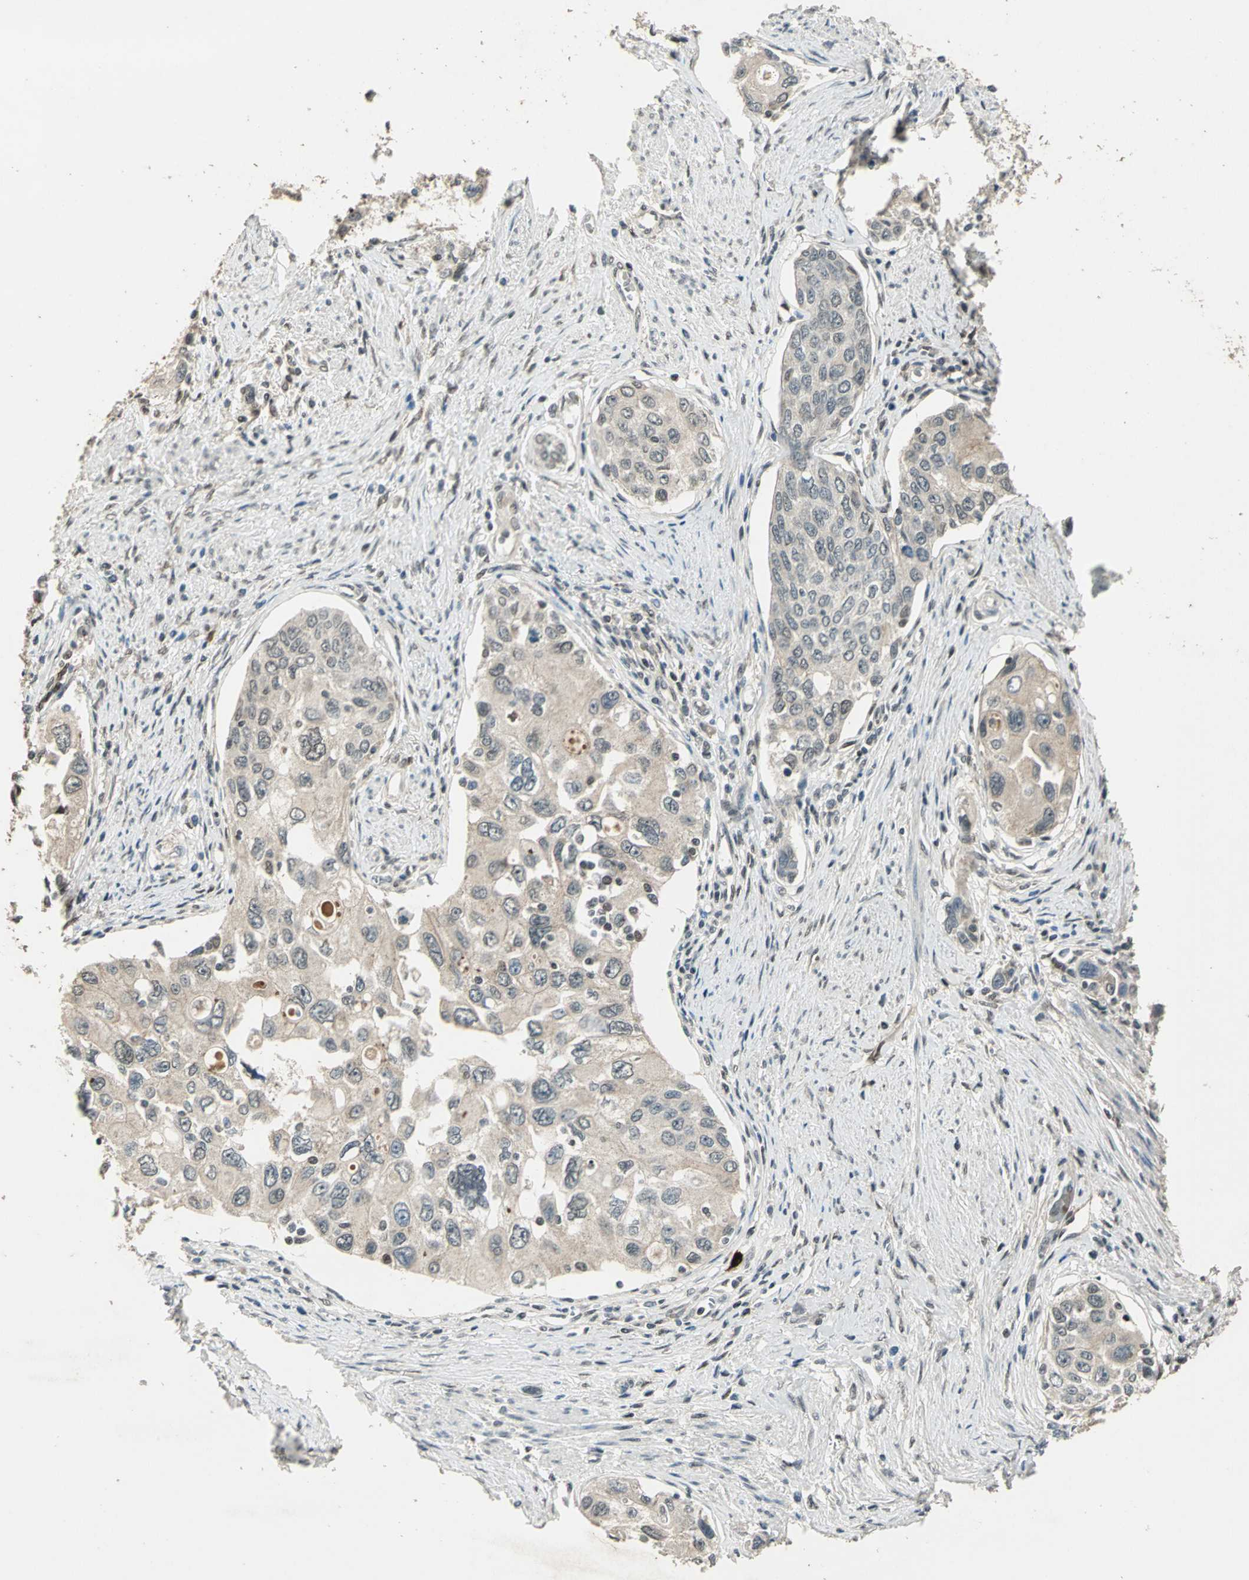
{"staining": {"intensity": "negative", "quantity": "none", "location": "none"}, "tissue": "urothelial cancer", "cell_type": "Tumor cells", "image_type": "cancer", "snomed": [{"axis": "morphology", "description": "Urothelial carcinoma, High grade"}, {"axis": "topography", "description": "Urinary bladder"}], "caption": "Tumor cells show no significant expression in high-grade urothelial carcinoma.", "gene": "RAD17", "patient": {"sex": "female", "age": 56}}